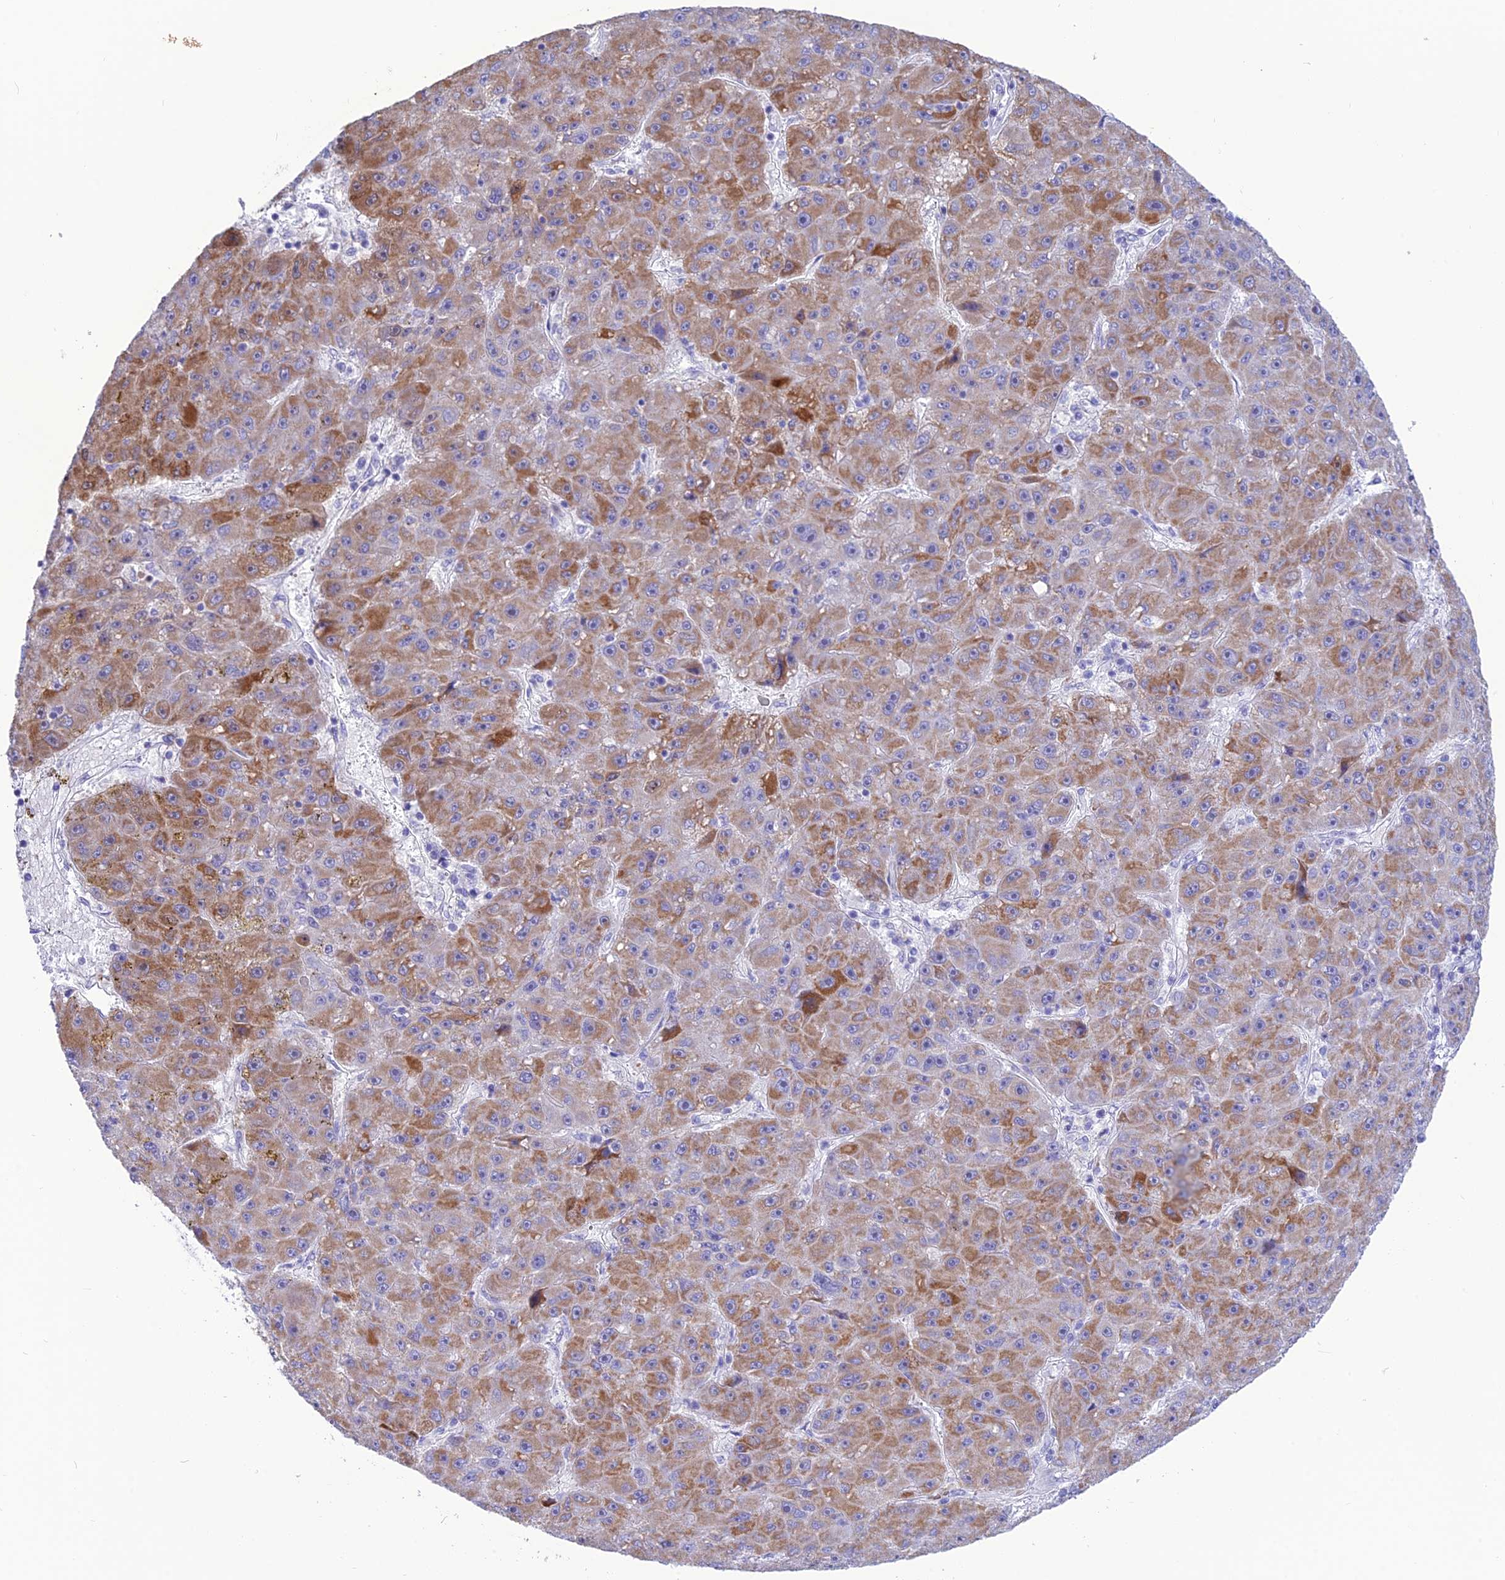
{"staining": {"intensity": "moderate", "quantity": "25%-75%", "location": "cytoplasmic/membranous"}, "tissue": "liver cancer", "cell_type": "Tumor cells", "image_type": "cancer", "snomed": [{"axis": "morphology", "description": "Carcinoma, Hepatocellular, NOS"}, {"axis": "topography", "description": "Liver"}], "caption": "This image reveals immunohistochemistry staining of human liver cancer (hepatocellular carcinoma), with medium moderate cytoplasmic/membranous positivity in approximately 25%-75% of tumor cells.", "gene": "GLYATL1", "patient": {"sex": "male", "age": 67}}